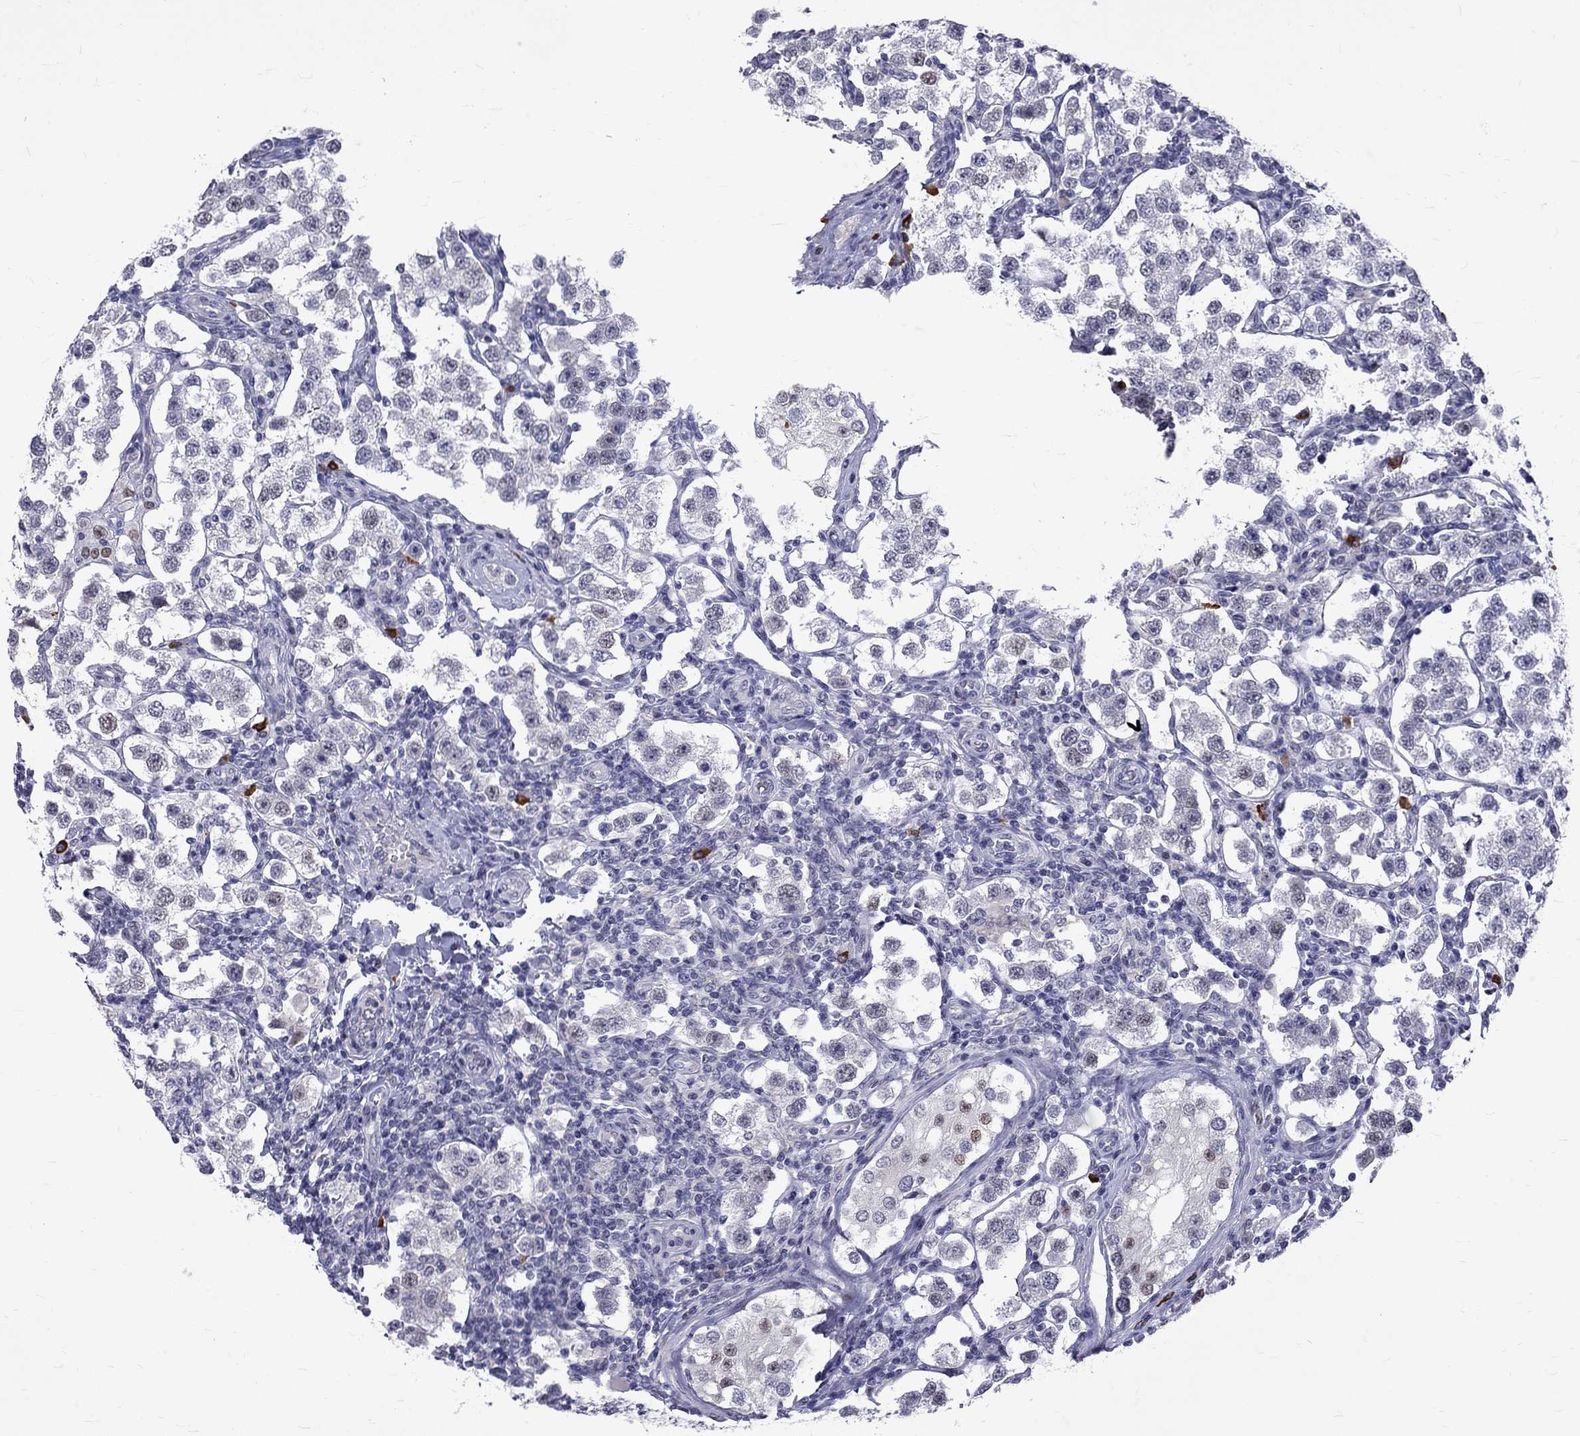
{"staining": {"intensity": "negative", "quantity": "none", "location": "none"}, "tissue": "testis cancer", "cell_type": "Tumor cells", "image_type": "cancer", "snomed": [{"axis": "morphology", "description": "Seminoma, NOS"}, {"axis": "topography", "description": "Testis"}], "caption": "Tumor cells are negative for protein expression in human testis cancer. (DAB immunohistochemistry (IHC), high magnification).", "gene": "RTL9", "patient": {"sex": "male", "age": 37}}